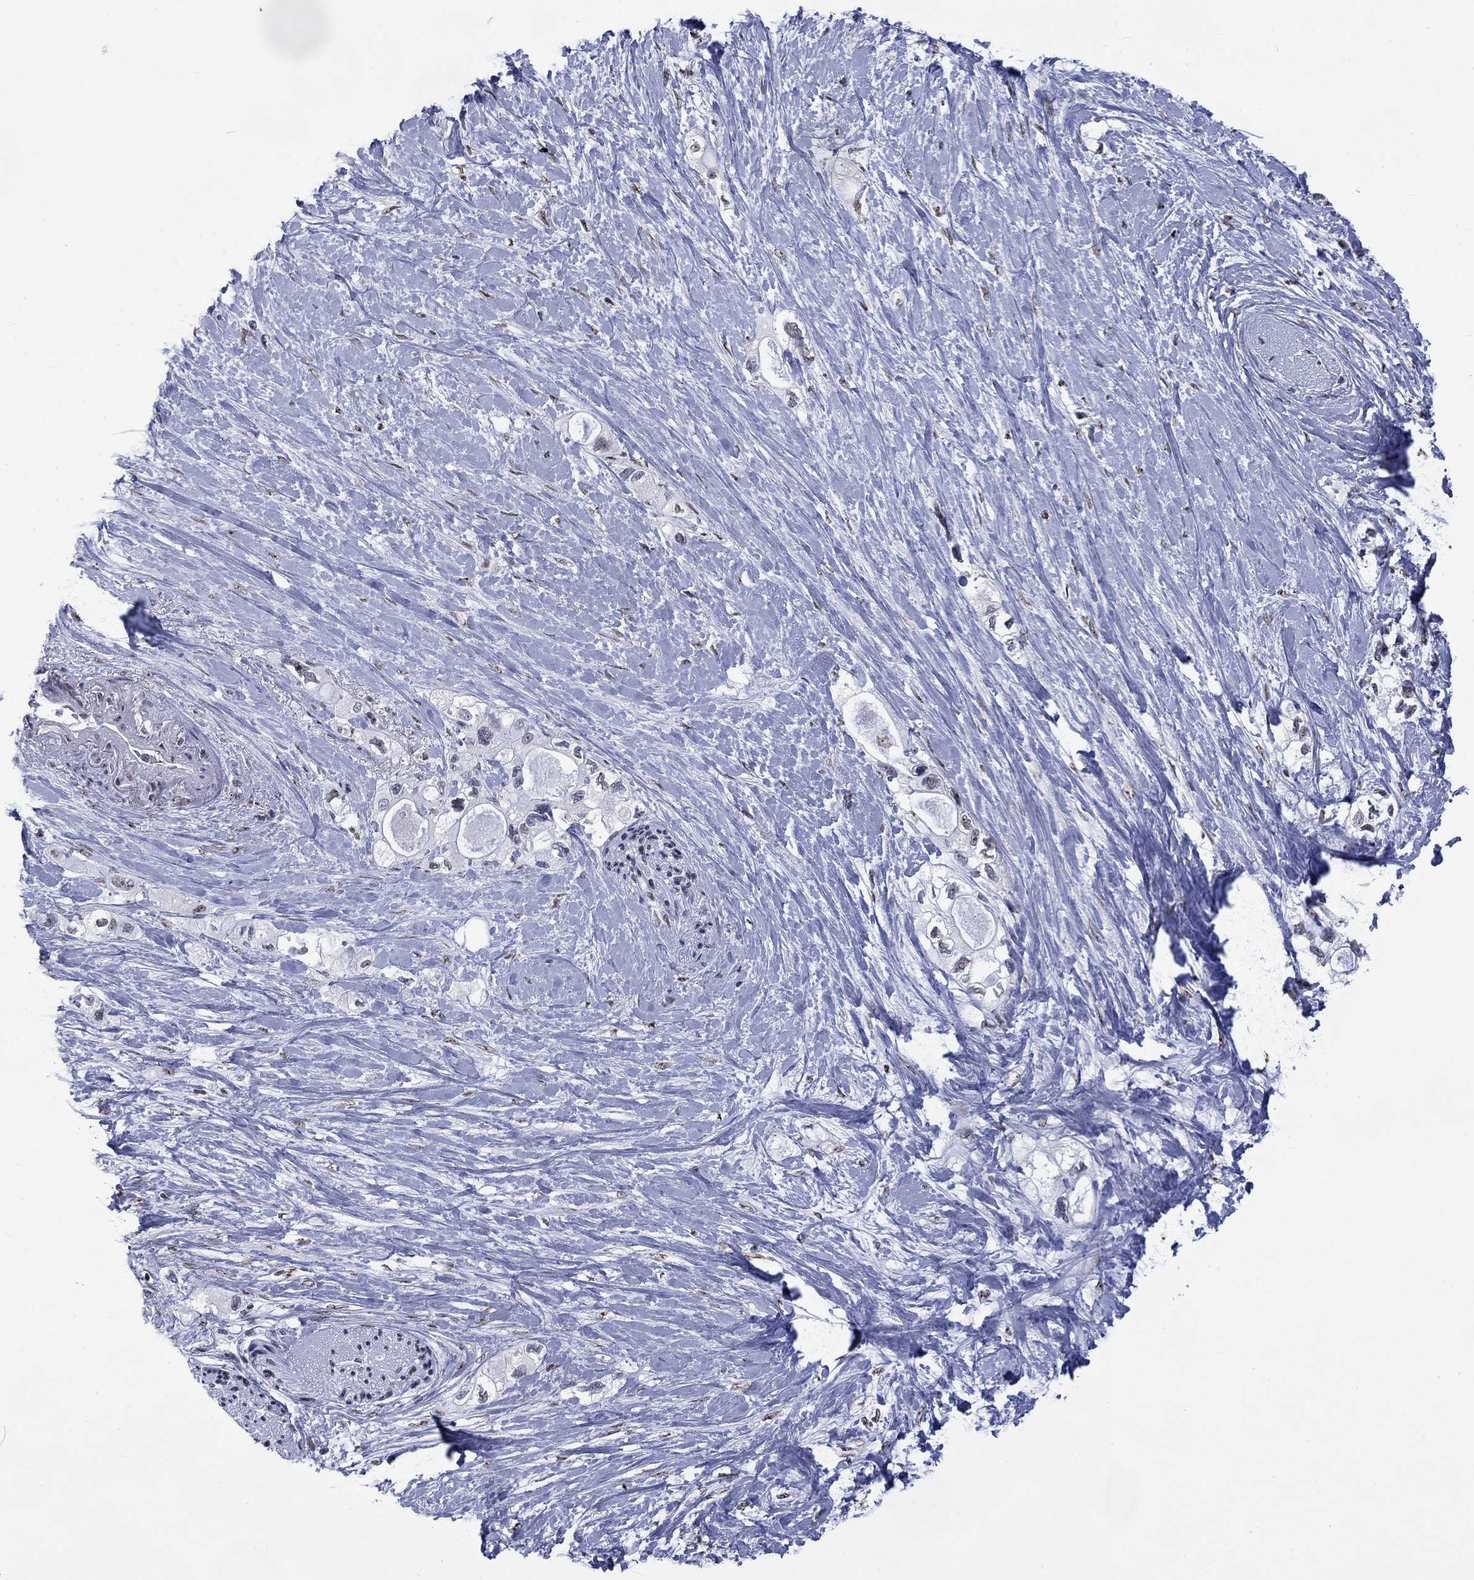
{"staining": {"intensity": "moderate", "quantity": "<25%", "location": "nuclear"}, "tissue": "pancreatic cancer", "cell_type": "Tumor cells", "image_type": "cancer", "snomed": [{"axis": "morphology", "description": "Adenocarcinoma, NOS"}, {"axis": "topography", "description": "Pancreas"}], "caption": "Moderate nuclear positivity for a protein is appreciated in approximately <25% of tumor cells of pancreatic cancer using immunohistochemistry (IHC).", "gene": "CSRNP3", "patient": {"sex": "female", "age": 56}}